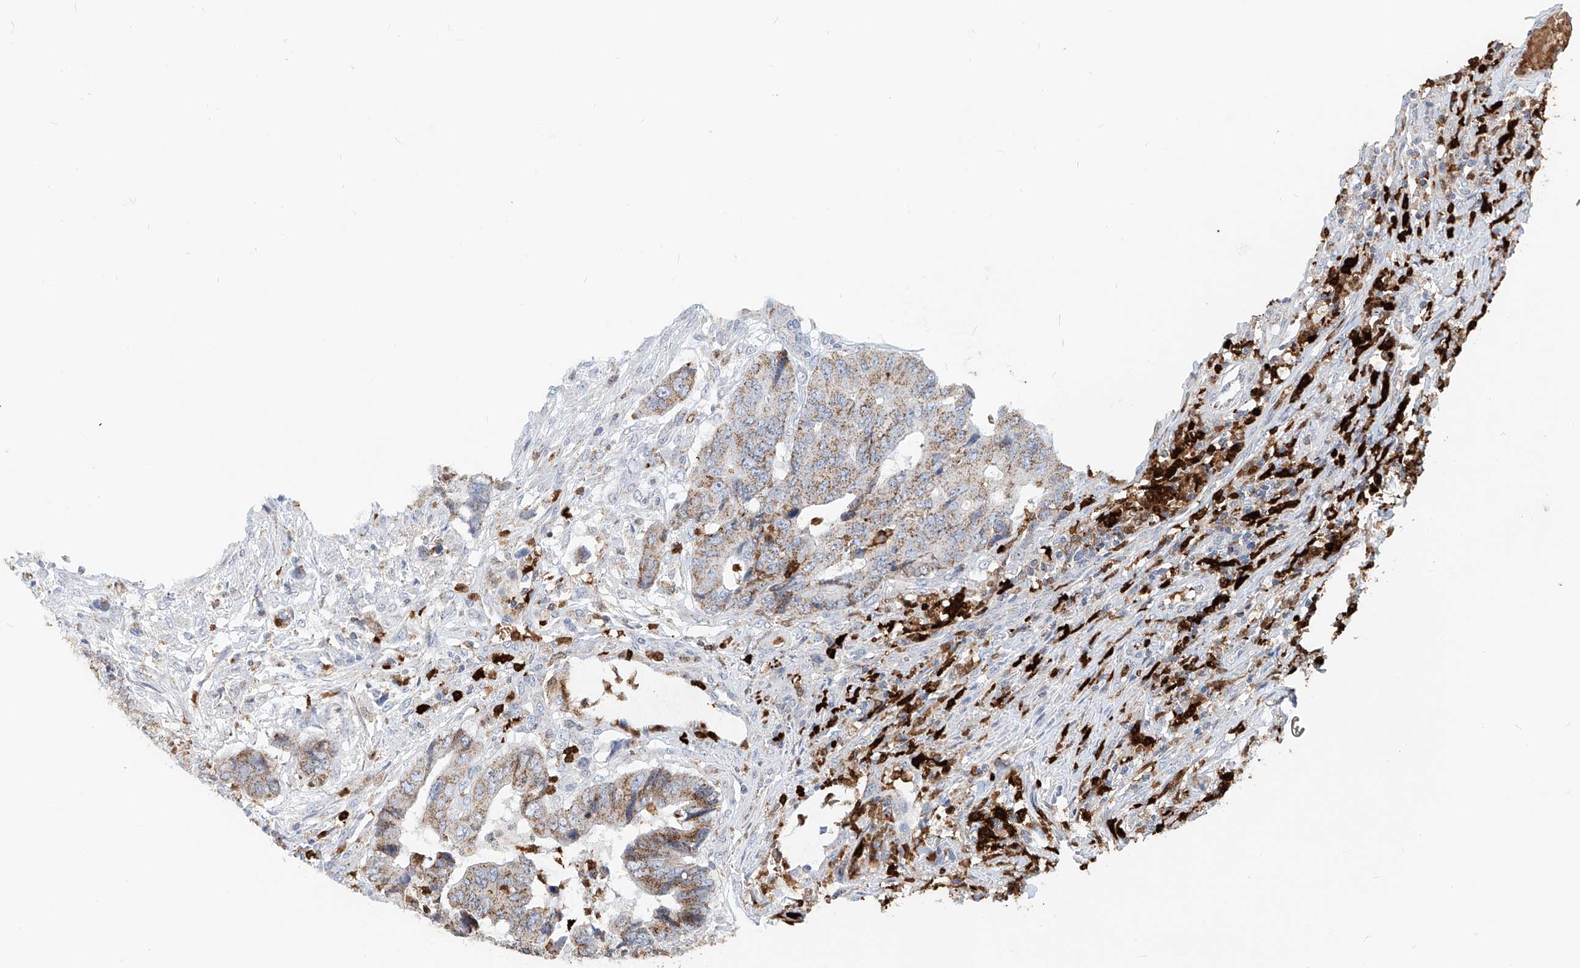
{"staining": {"intensity": "moderate", "quantity": ">75%", "location": "cytoplasmic/membranous"}, "tissue": "colorectal cancer", "cell_type": "Tumor cells", "image_type": "cancer", "snomed": [{"axis": "morphology", "description": "Adenocarcinoma, NOS"}, {"axis": "topography", "description": "Rectum"}], "caption": "IHC photomicrograph of neoplastic tissue: human colorectal cancer (adenocarcinoma) stained using immunohistochemistry (IHC) shows medium levels of moderate protein expression localized specifically in the cytoplasmic/membranous of tumor cells, appearing as a cytoplasmic/membranous brown color.", "gene": "PTPRA", "patient": {"sex": "male", "age": 84}}